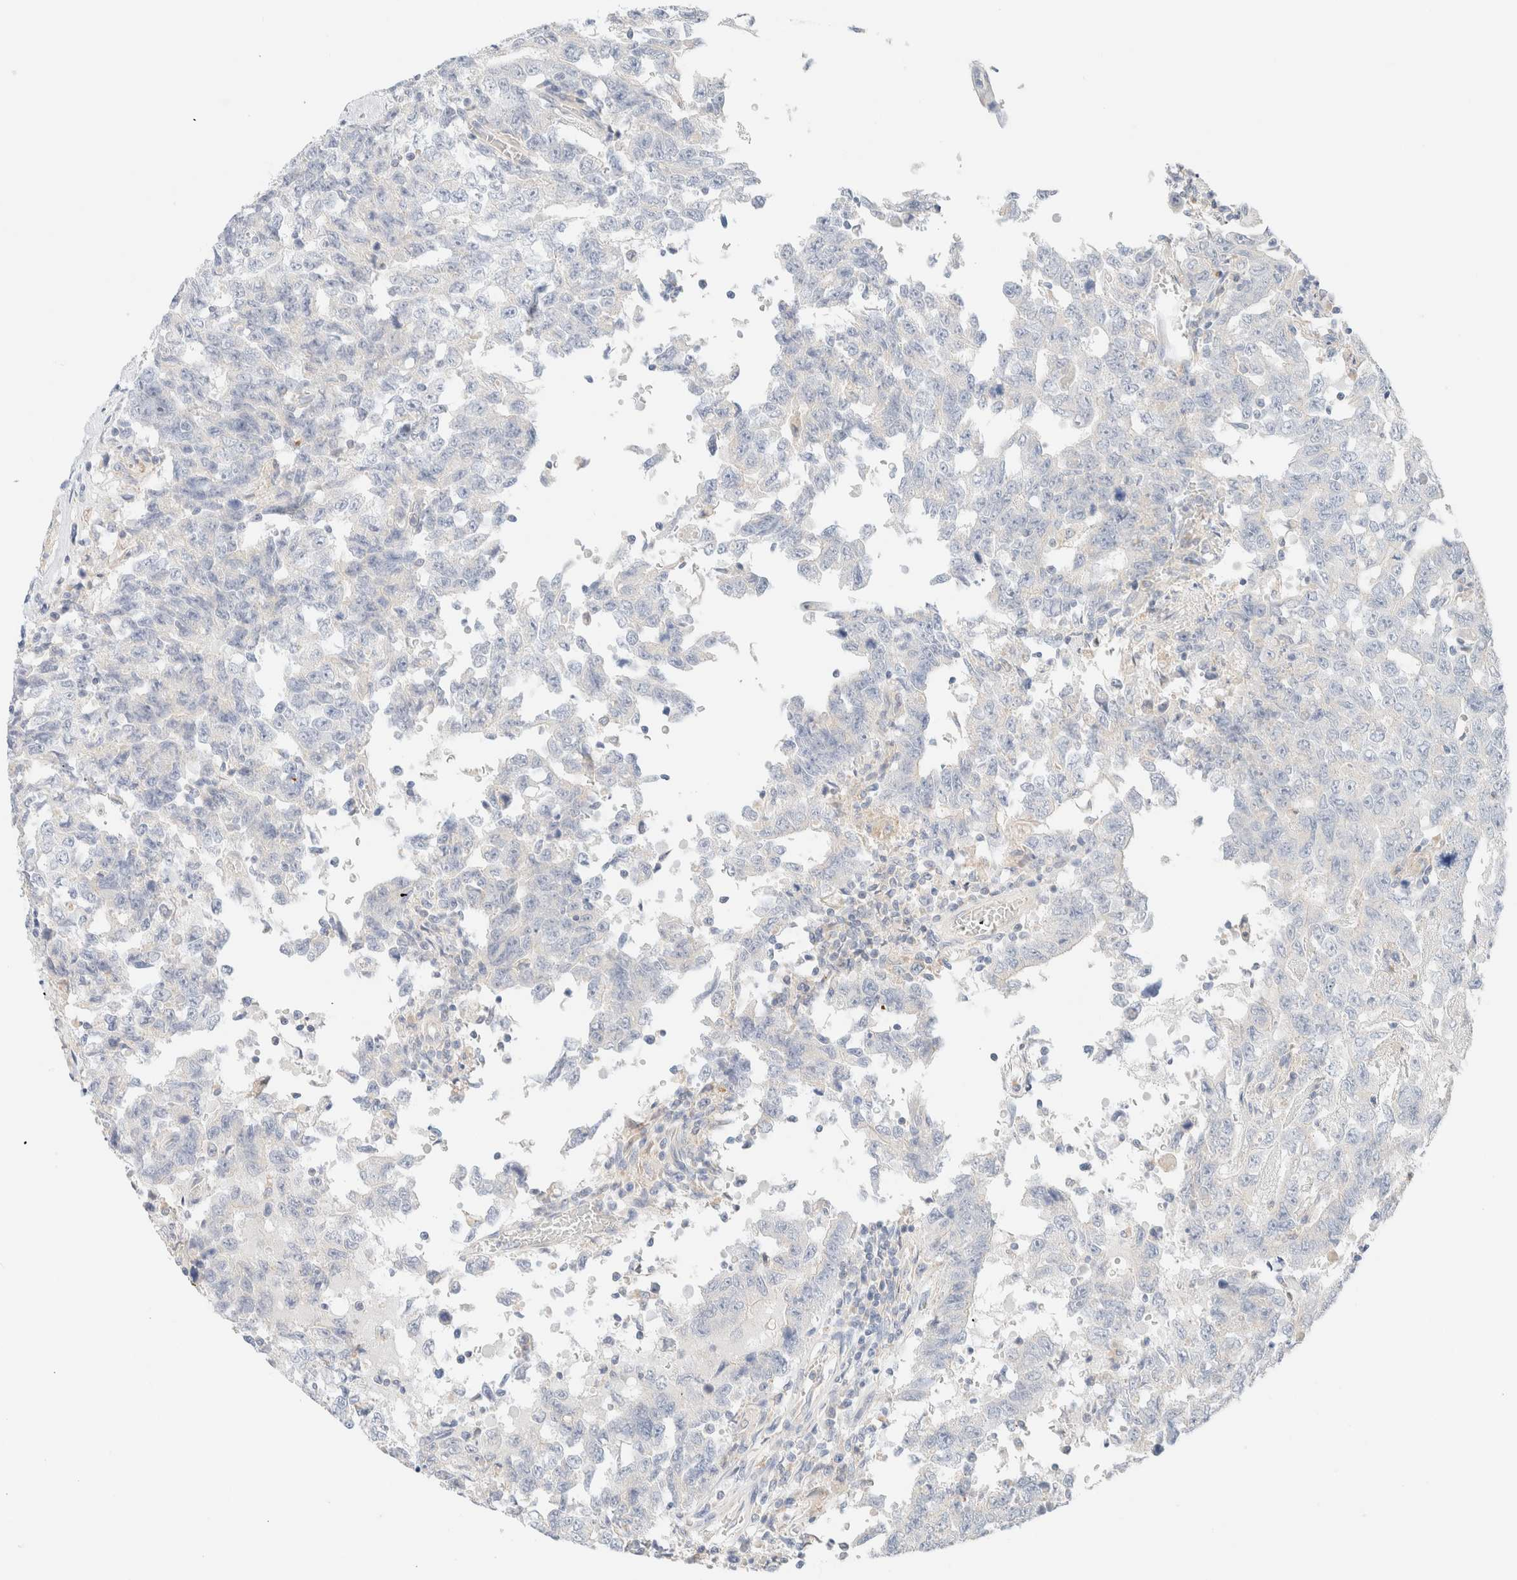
{"staining": {"intensity": "negative", "quantity": "none", "location": "none"}, "tissue": "testis cancer", "cell_type": "Tumor cells", "image_type": "cancer", "snomed": [{"axis": "morphology", "description": "Carcinoma, Embryonal, NOS"}, {"axis": "topography", "description": "Testis"}], "caption": "There is no significant staining in tumor cells of testis cancer.", "gene": "SARM1", "patient": {"sex": "male", "age": 26}}